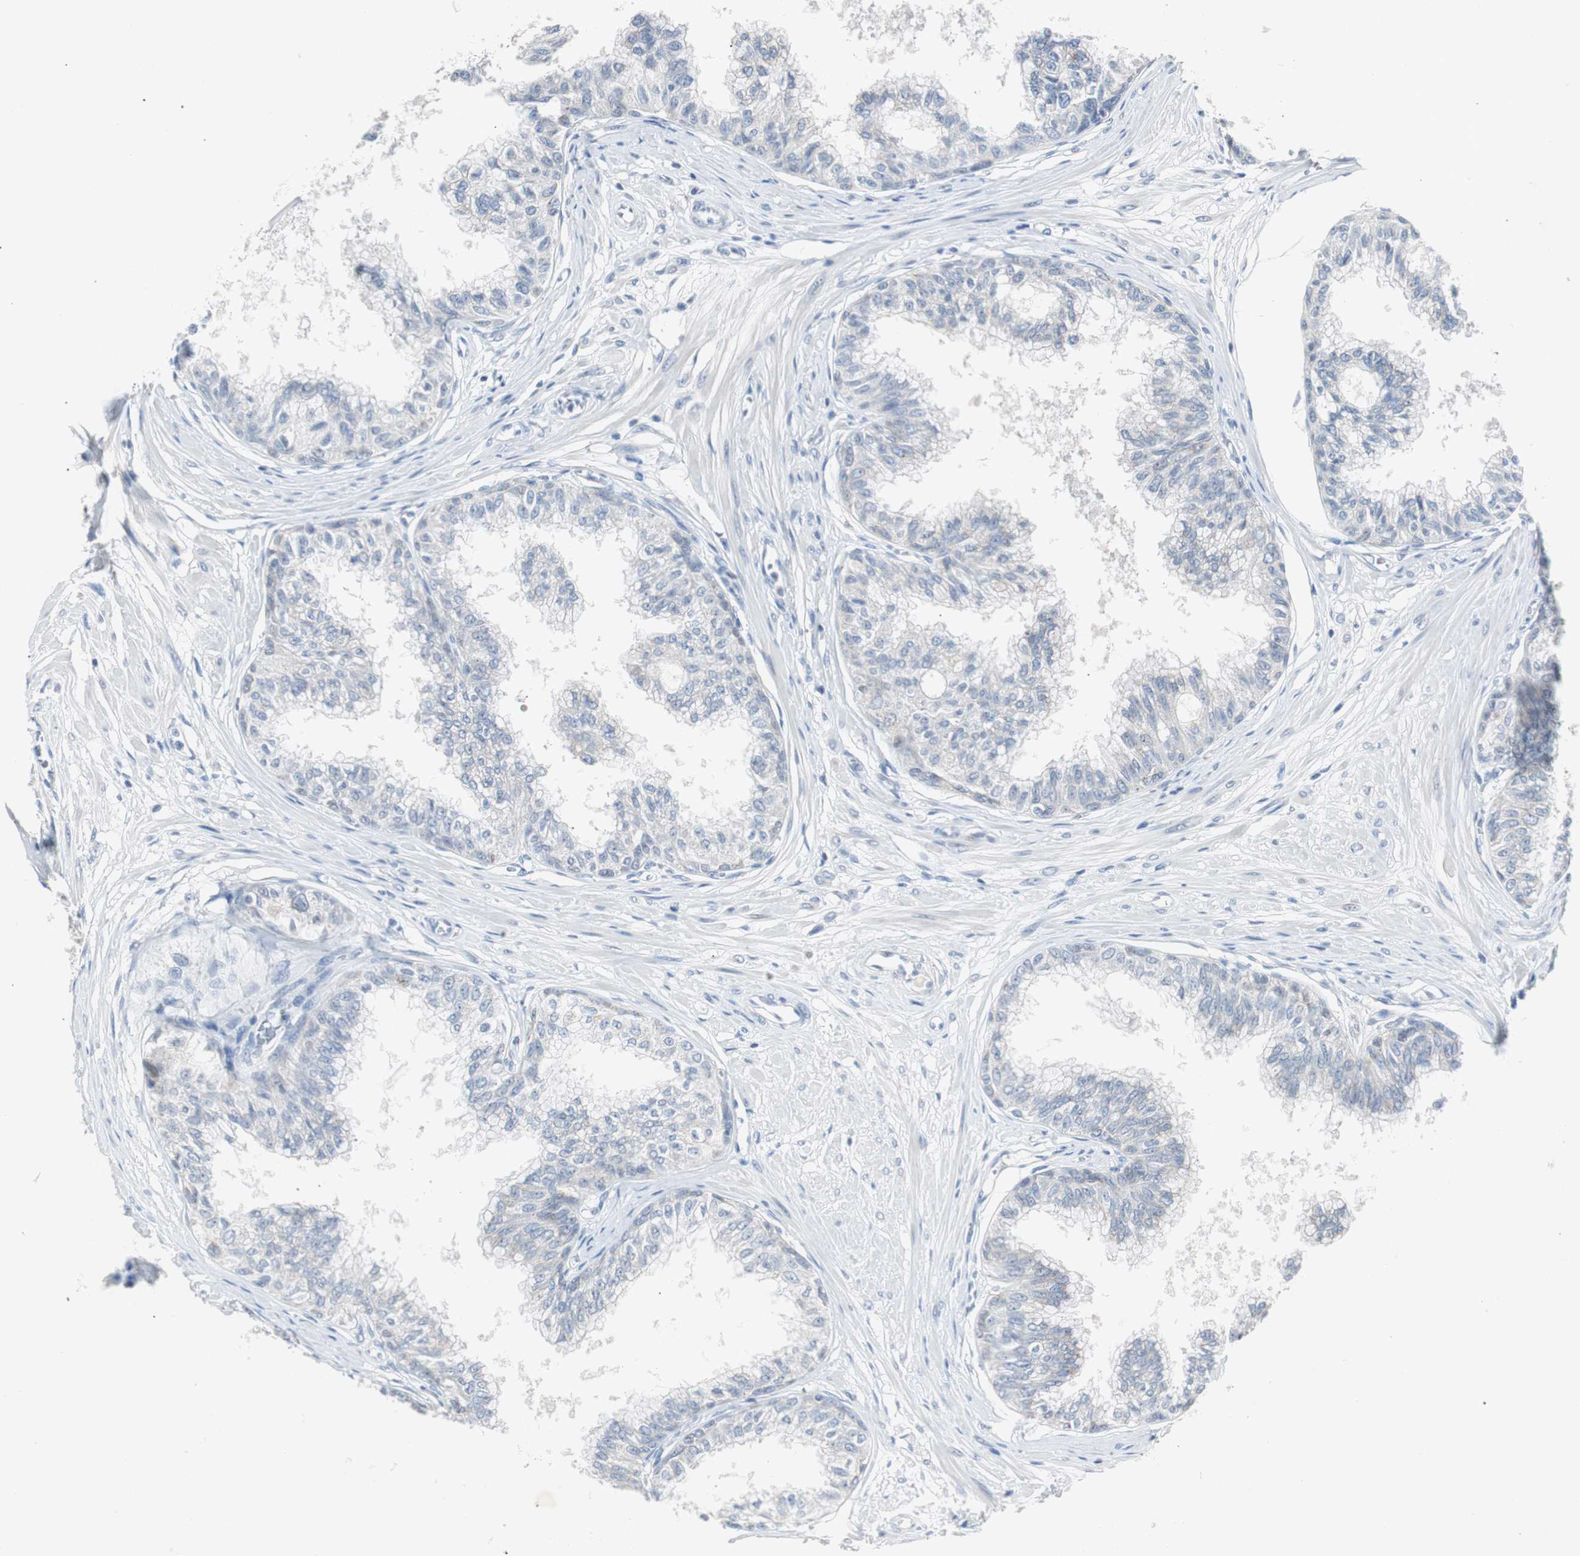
{"staining": {"intensity": "weak", "quantity": "<25%", "location": "cytoplasmic/membranous"}, "tissue": "prostate", "cell_type": "Glandular cells", "image_type": "normal", "snomed": [{"axis": "morphology", "description": "Normal tissue, NOS"}, {"axis": "topography", "description": "Prostate"}, {"axis": "topography", "description": "Seminal veicle"}], "caption": "Immunohistochemistry photomicrograph of unremarkable prostate: human prostate stained with DAB (3,3'-diaminobenzidine) shows no significant protein expression in glandular cells. Brightfield microscopy of immunohistochemistry stained with DAB (3,3'-diaminobenzidine) (brown) and hematoxylin (blue), captured at high magnification.", "gene": "SOX30", "patient": {"sex": "male", "age": 60}}